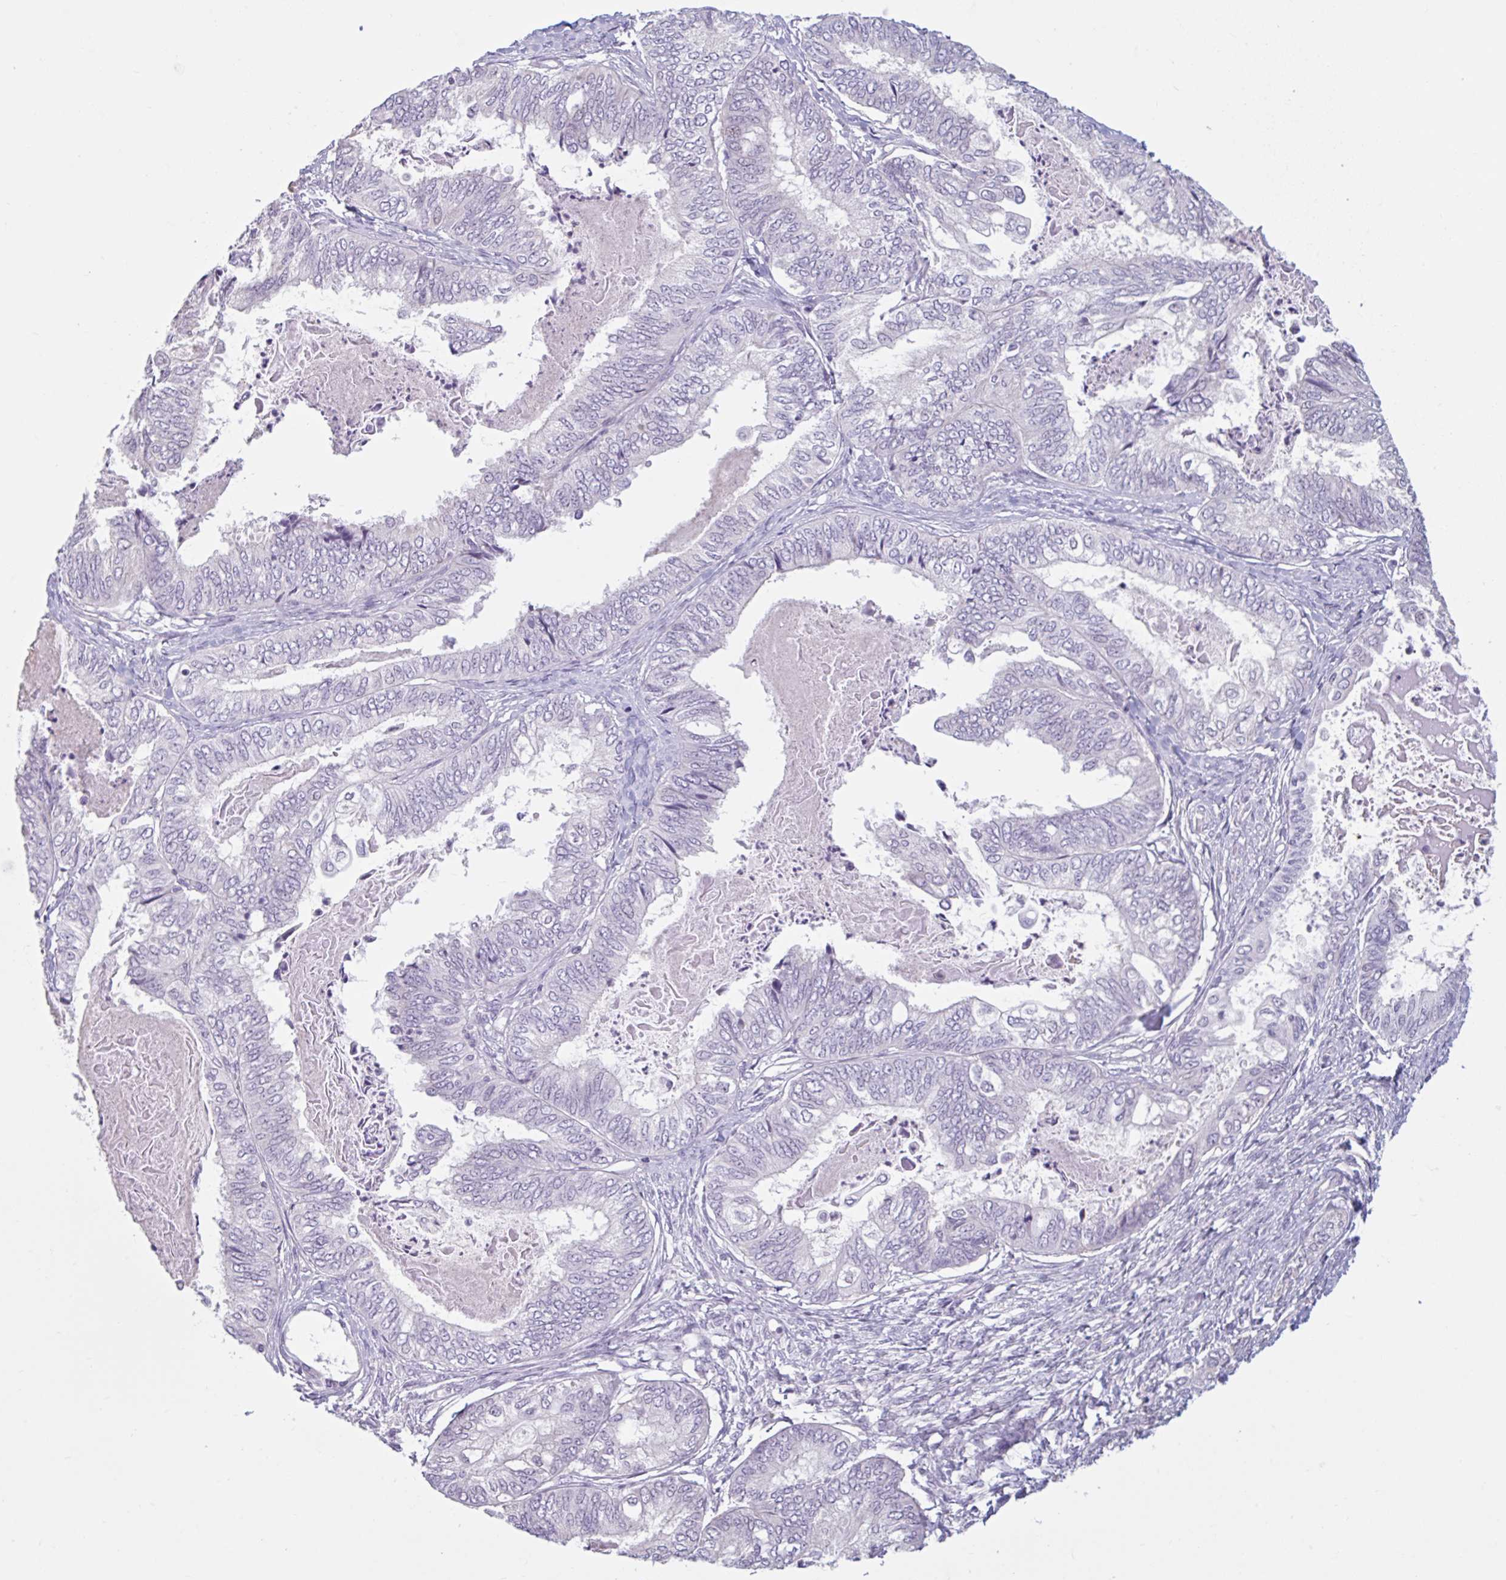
{"staining": {"intensity": "negative", "quantity": "none", "location": "none"}, "tissue": "ovarian cancer", "cell_type": "Tumor cells", "image_type": "cancer", "snomed": [{"axis": "morphology", "description": "Carcinoma, endometroid"}, {"axis": "topography", "description": "Ovary"}], "caption": "Tumor cells show no significant expression in ovarian endometroid carcinoma. (Stains: DAB (3,3'-diaminobenzidine) immunohistochemistry with hematoxylin counter stain, Microscopy: brightfield microscopy at high magnification).", "gene": "CDH19", "patient": {"sex": "female", "age": 70}}